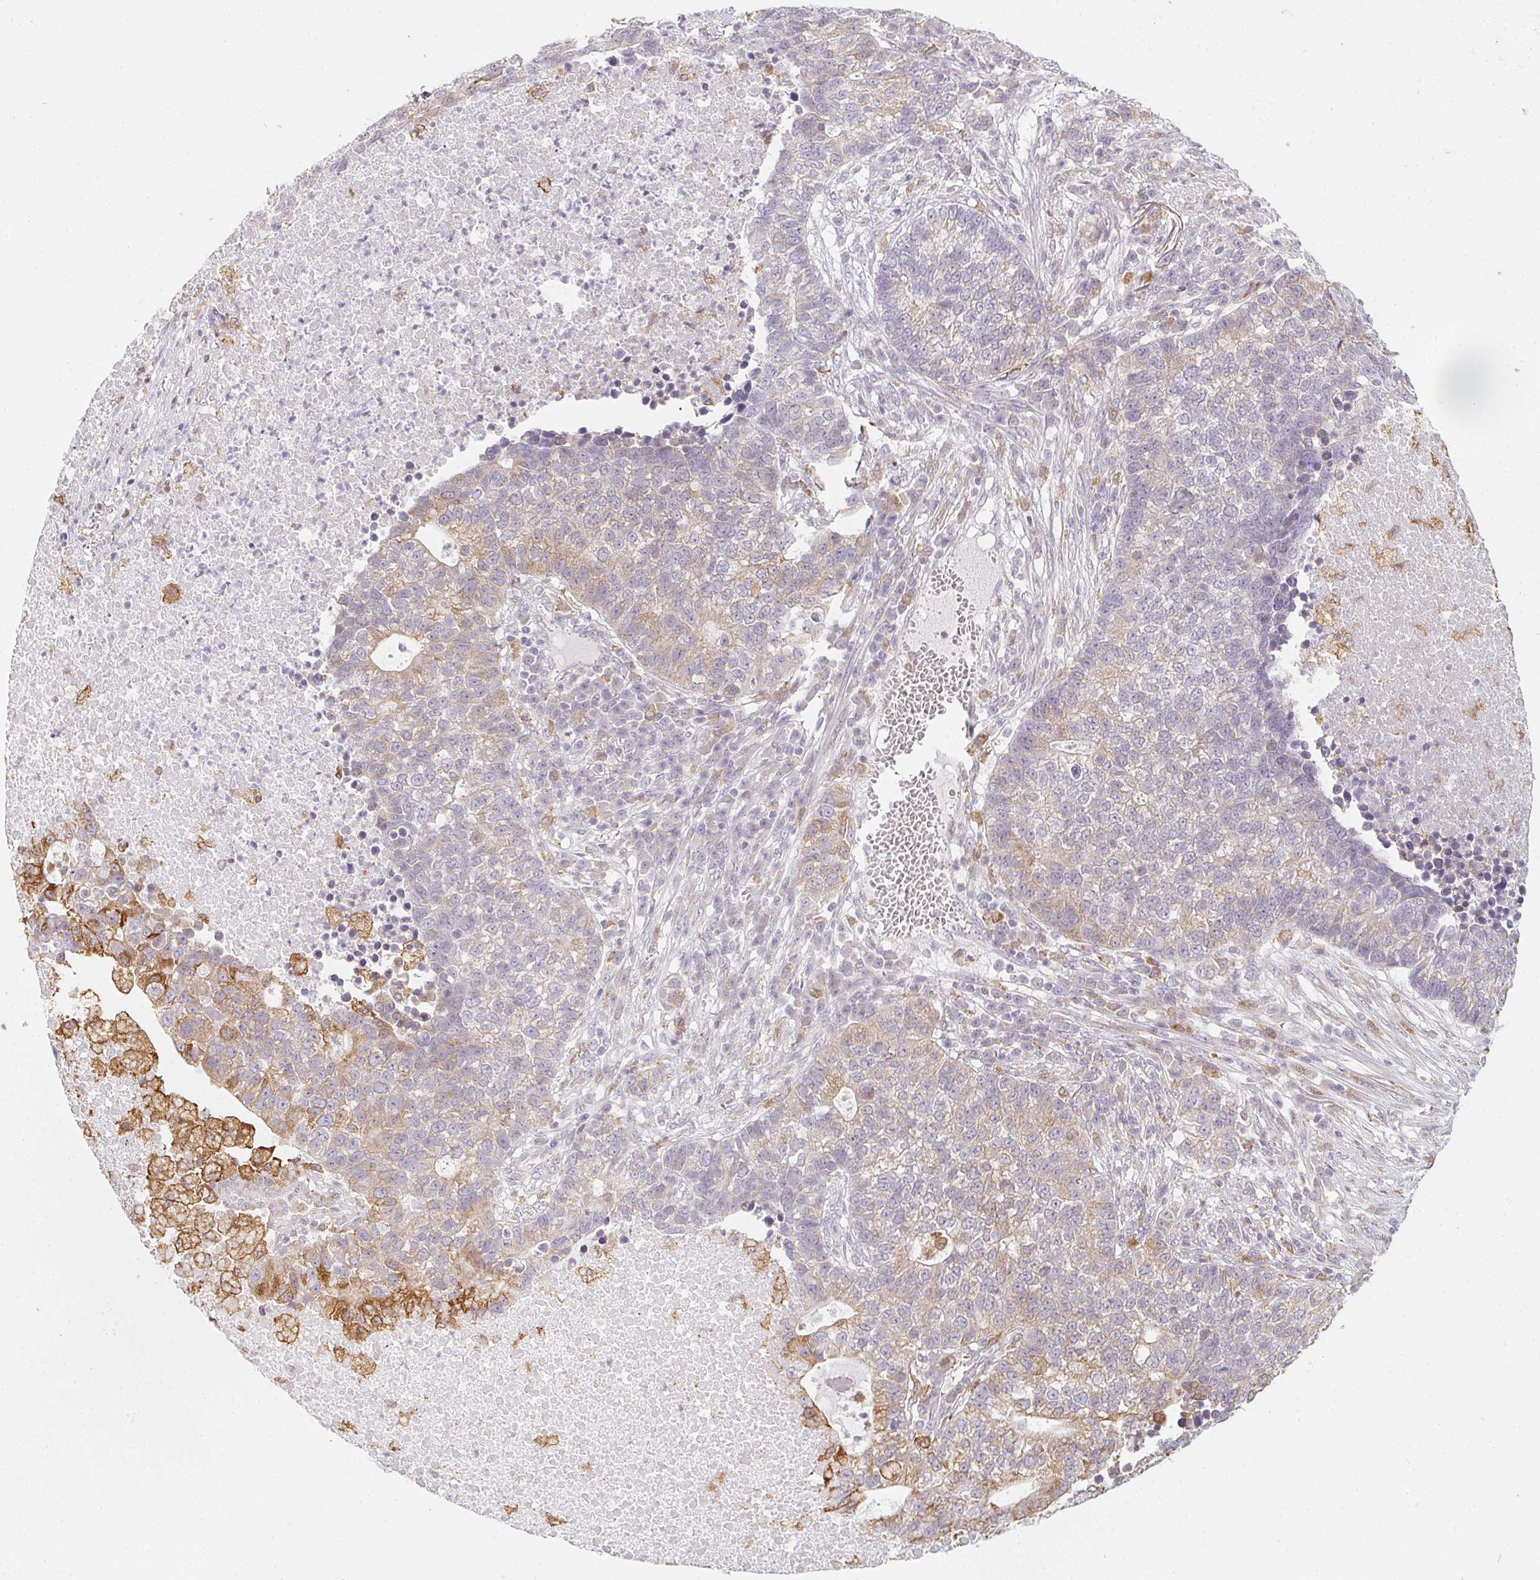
{"staining": {"intensity": "weak", "quantity": "25%-75%", "location": "cytoplasmic/membranous"}, "tissue": "lung cancer", "cell_type": "Tumor cells", "image_type": "cancer", "snomed": [{"axis": "morphology", "description": "Adenocarcinoma, NOS"}, {"axis": "topography", "description": "Lung"}], "caption": "Lung adenocarcinoma was stained to show a protein in brown. There is low levels of weak cytoplasmic/membranous expression in approximately 25%-75% of tumor cells.", "gene": "SOAT1", "patient": {"sex": "male", "age": 57}}